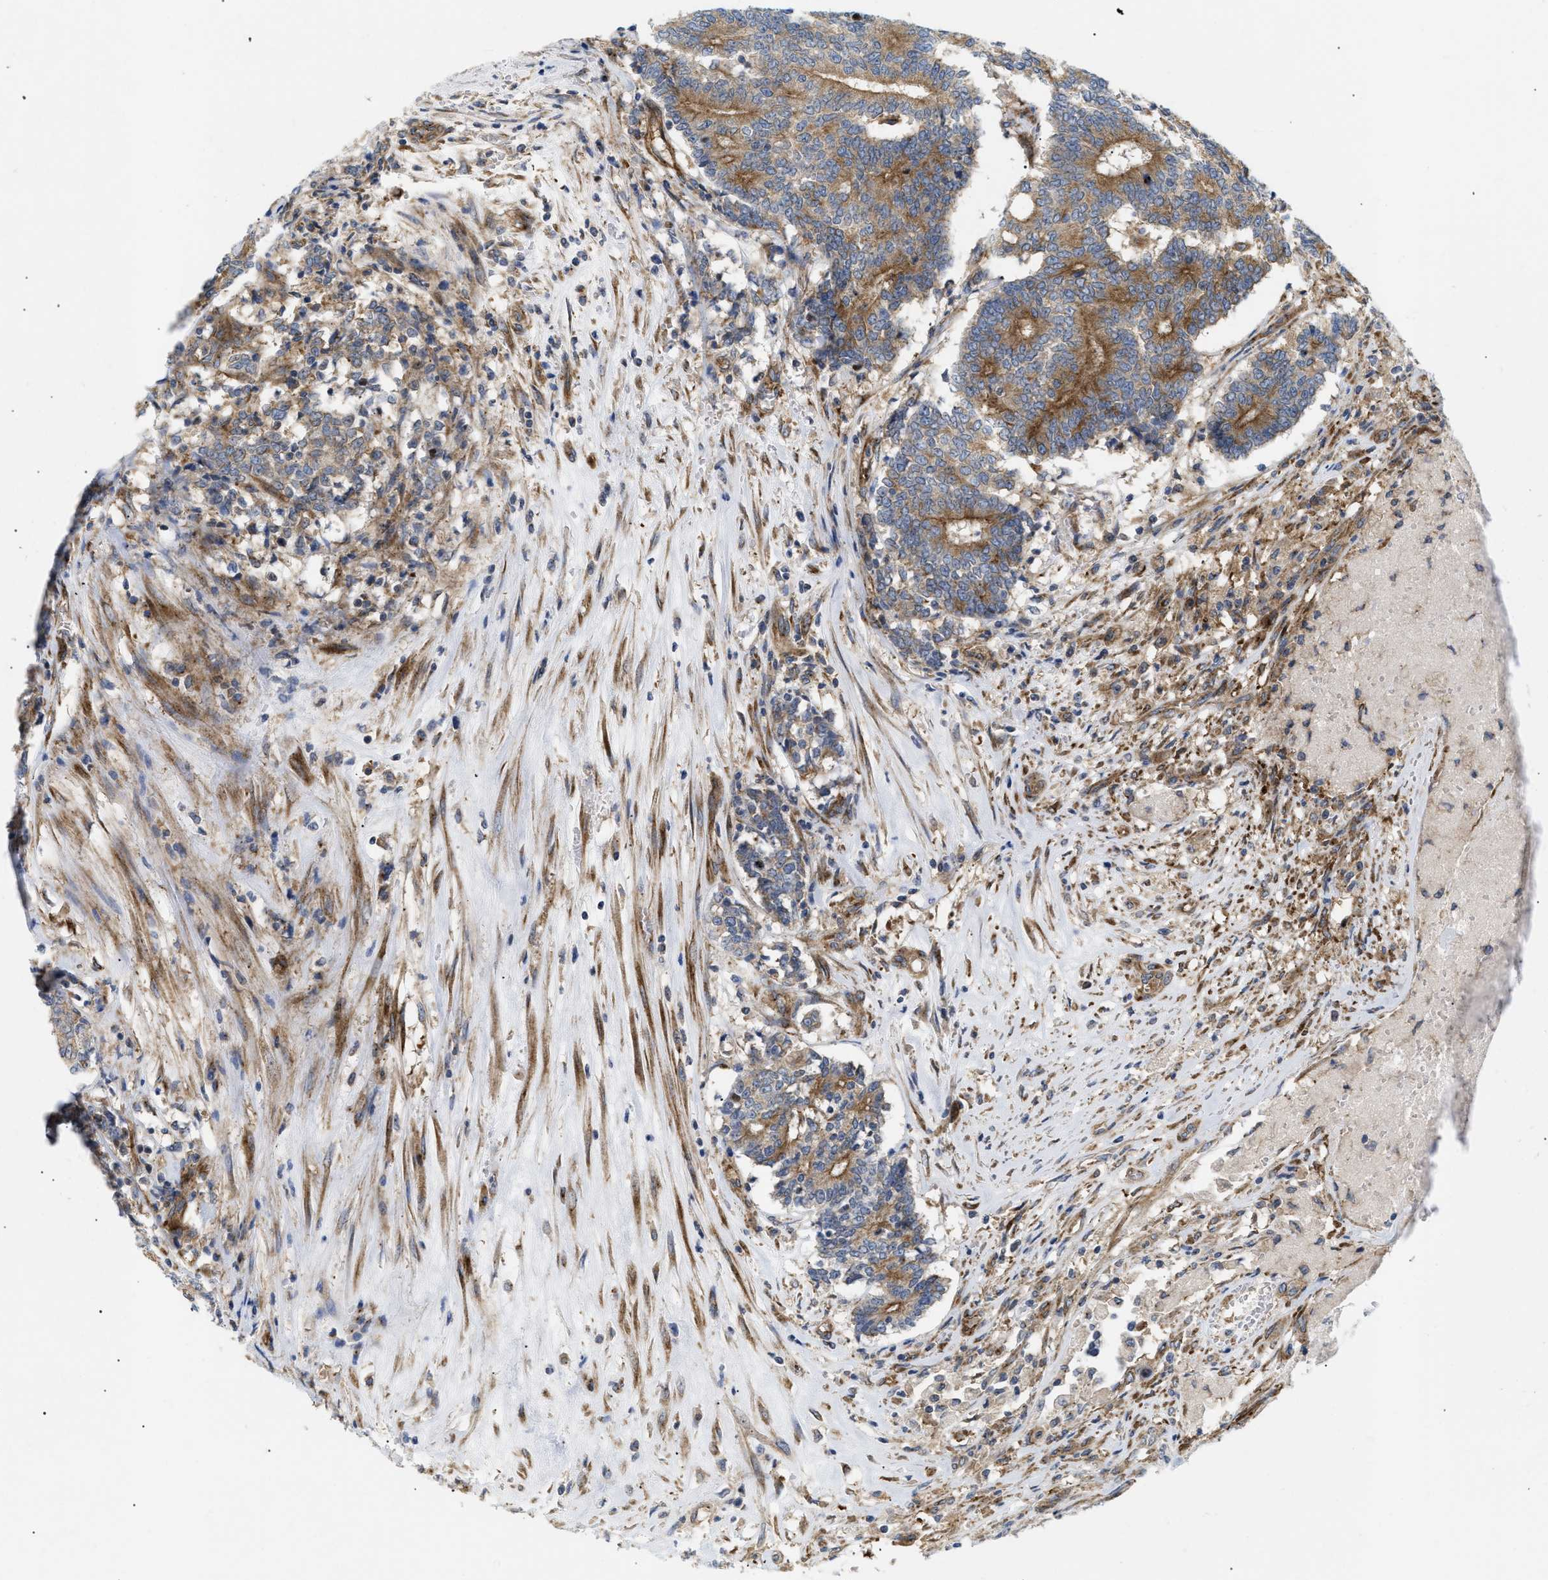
{"staining": {"intensity": "moderate", "quantity": ">75%", "location": "cytoplasmic/membranous"}, "tissue": "prostate cancer", "cell_type": "Tumor cells", "image_type": "cancer", "snomed": [{"axis": "morphology", "description": "Normal tissue, NOS"}, {"axis": "morphology", "description": "Adenocarcinoma, High grade"}, {"axis": "topography", "description": "Prostate"}, {"axis": "topography", "description": "Seminal veicle"}], "caption": "This is an image of immunohistochemistry (IHC) staining of prostate cancer, which shows moderate expression in the cytoplasmic/membranous of tumor cells.", "gene": "DCTN4", "patient": {"sex": "male", "age": 55}}